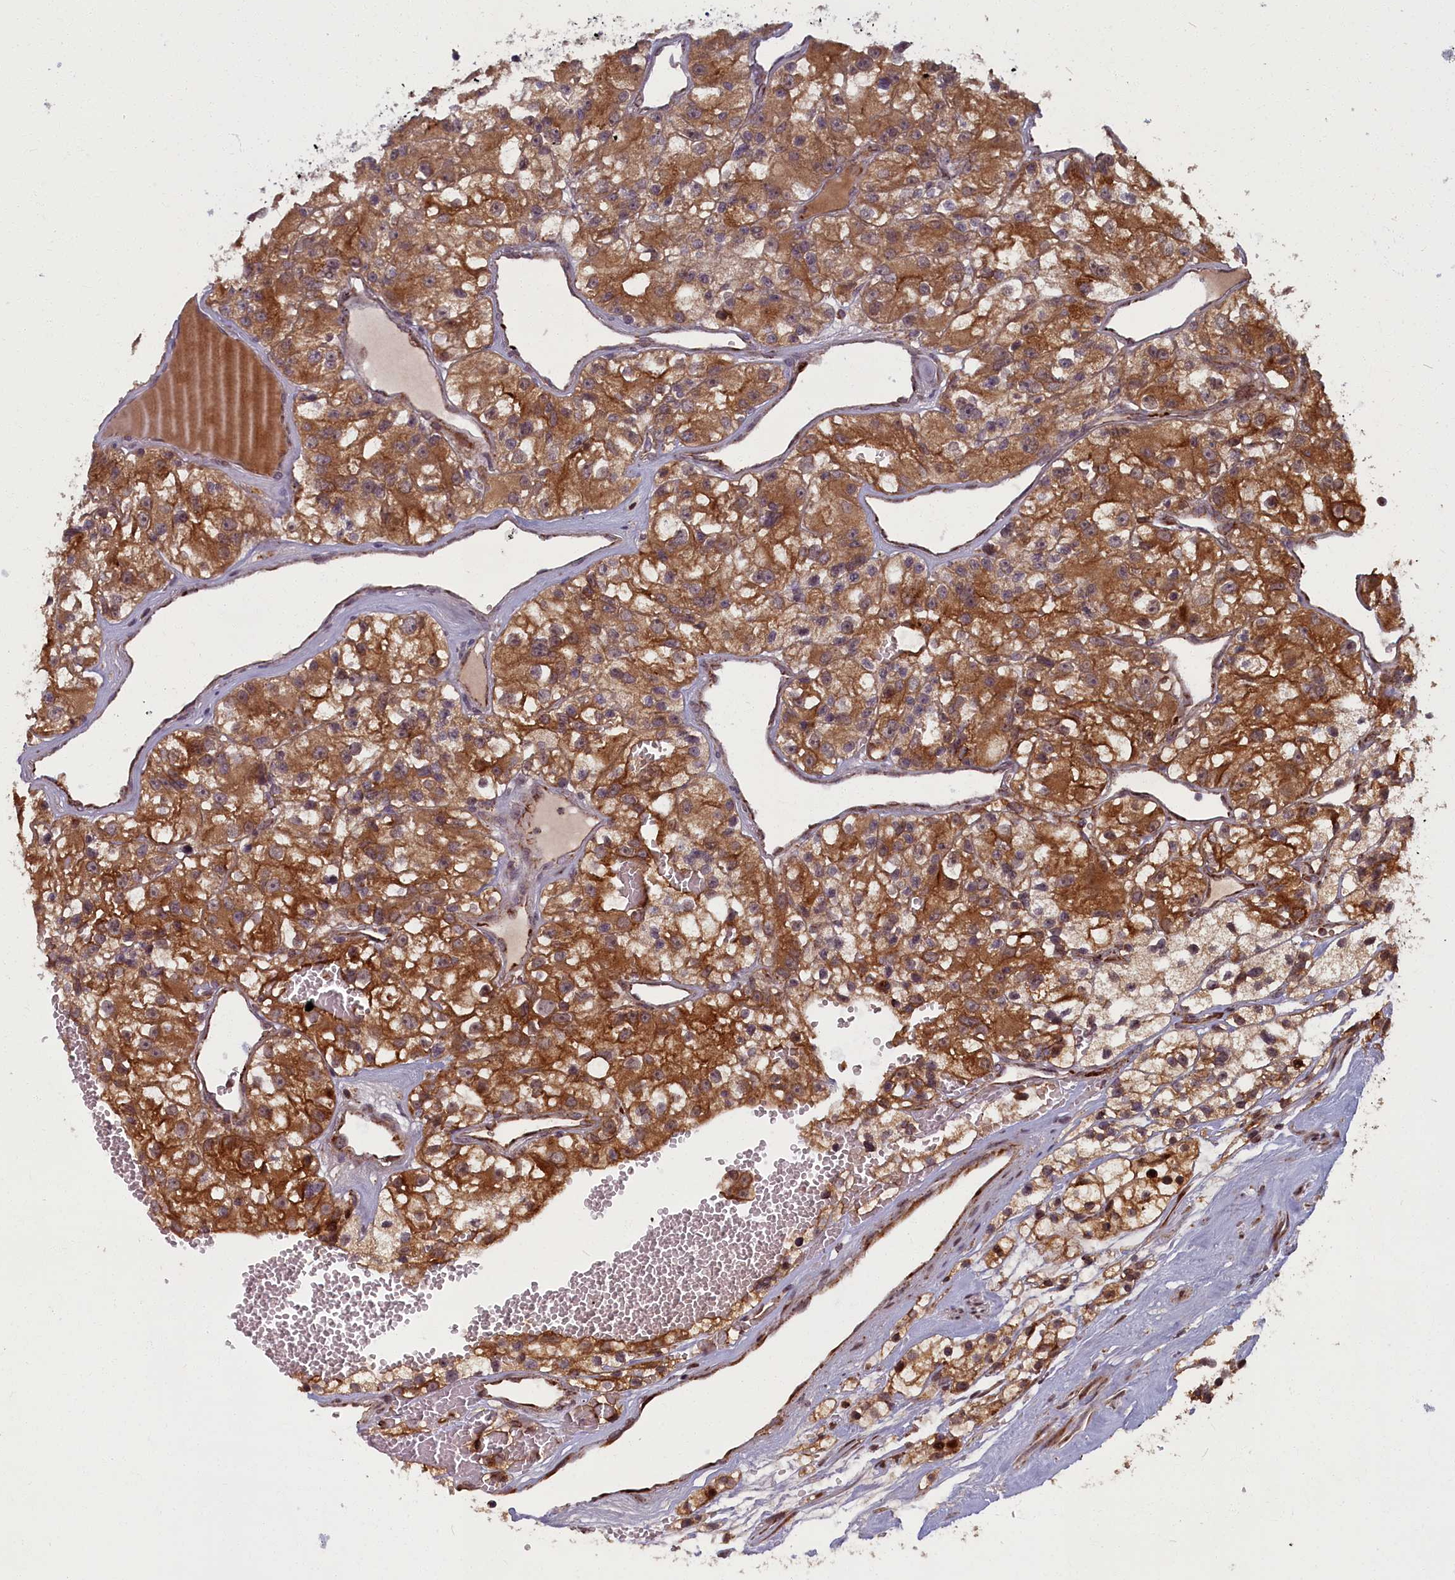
{"staining": {"intensity": "moderate", "quantity": ">75%", "location": "cytoplasmic/membranous"}, "tissue": "renal cancer", "cell_type": "Tumor cells", "image_type": "cancer", "snomed": [{"axis": "morphology", "description": "Adenocarcinoma, NOS"}, {"axis": "topography", "description": "Kidney"}], "caption": "The micrograph demonstrates immunohistochemical staining of renal adenocarcinoma. There is moderate cytoplasmic/membranous expression is present in about >75% of tumor cells.", "gene": "PLA2G10", "patient": {"sex": "female", "age": 57}}